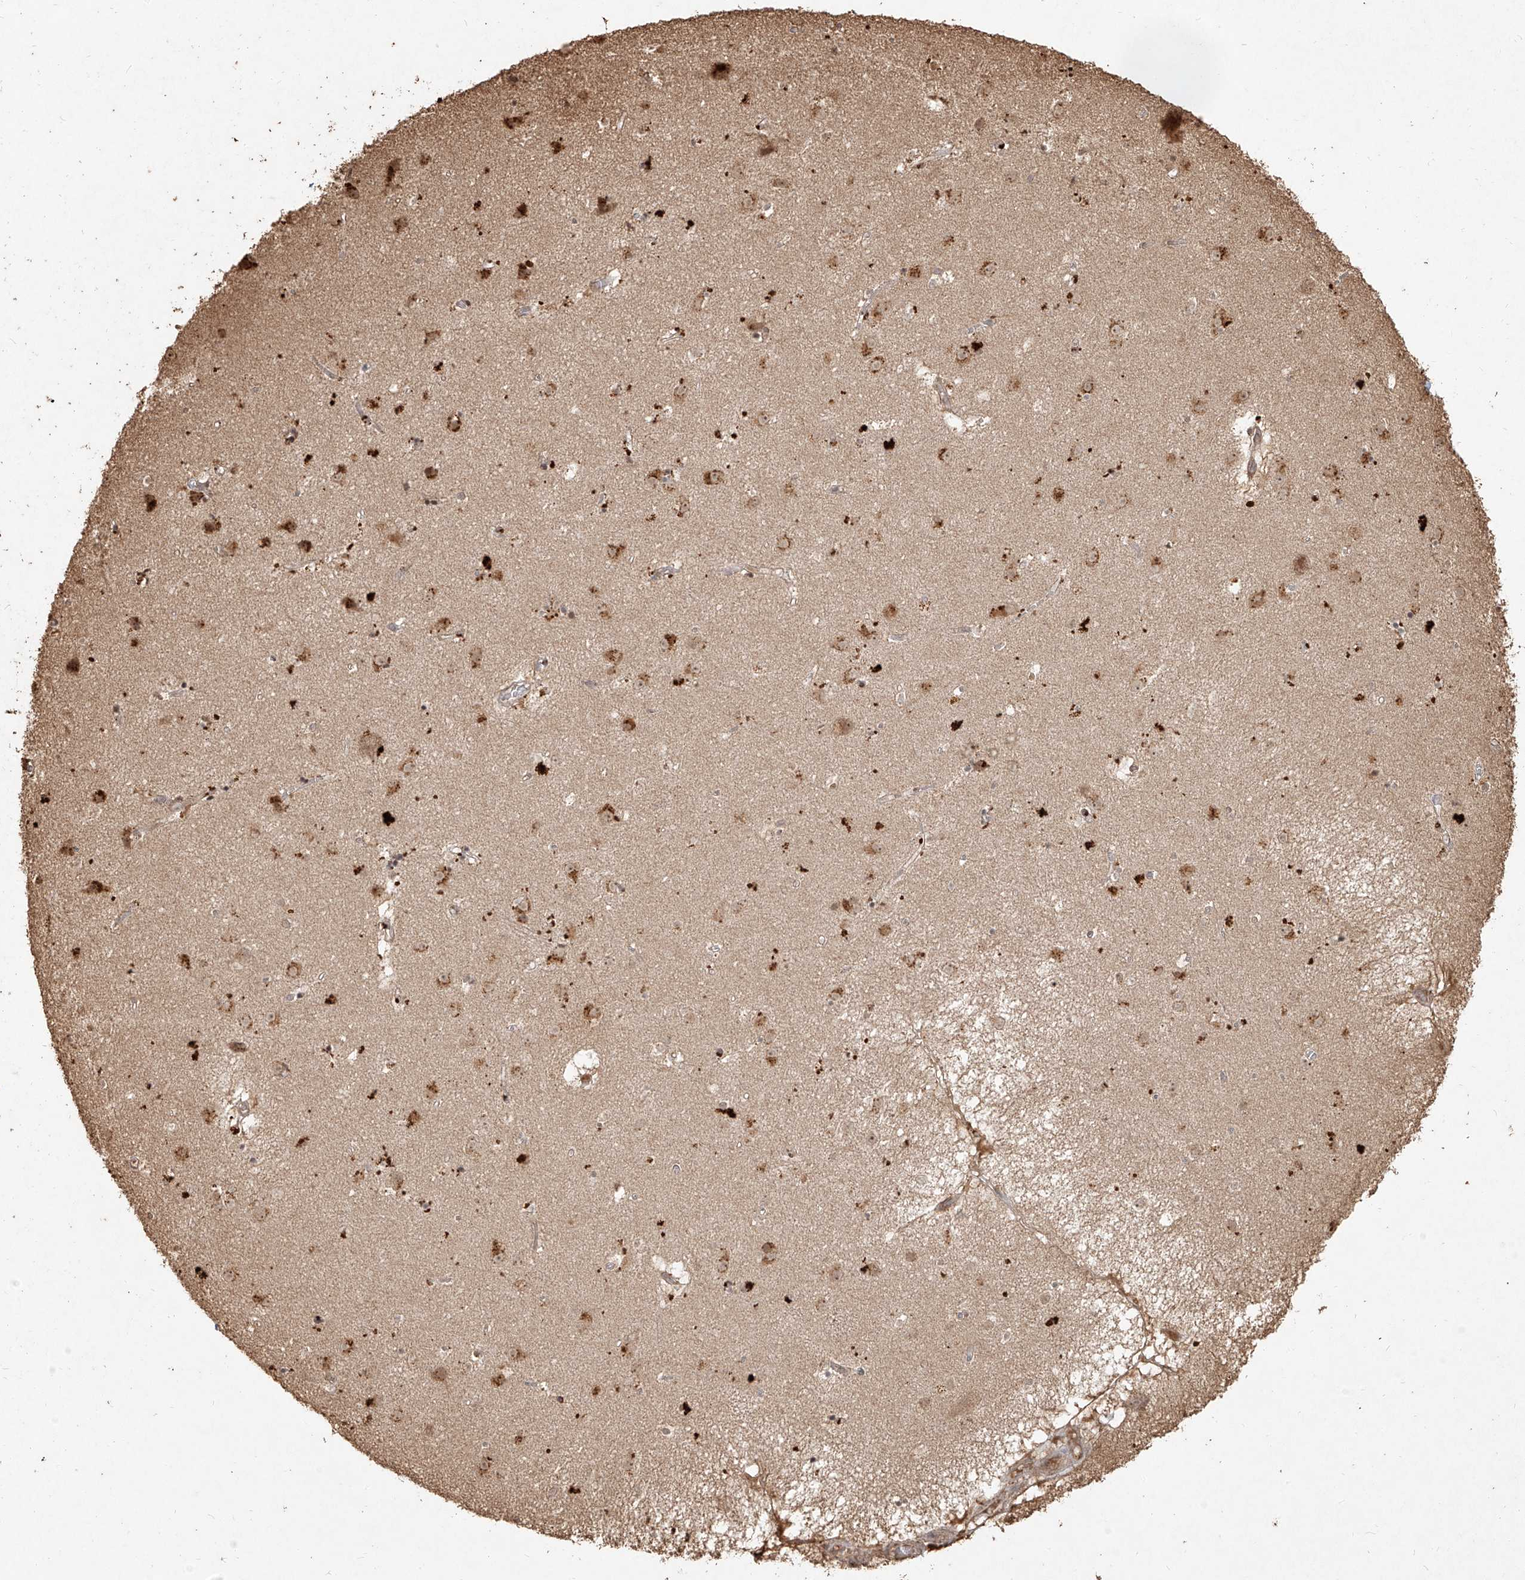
{"staining": {"intensity": "moderate", "quantity": "25%-75%", "location": "cytoplasmic/membranous"}, "tissue": "caudate", "cell_type": "Glial cells", "image_type": "normal", "snomed": [{"axis": "morphology", "description": "Normal tissue, NOS"}, {"axis": "topography", "description": "Lateral ventricle wall"}], "caption": "Moderate cytoplasmic/membranous expression is seen in approximately 25%-75% of glial cells in unremarkable caudate.", "gene": "UBE2K", "patient": {"sex": "male", "age": 70}}